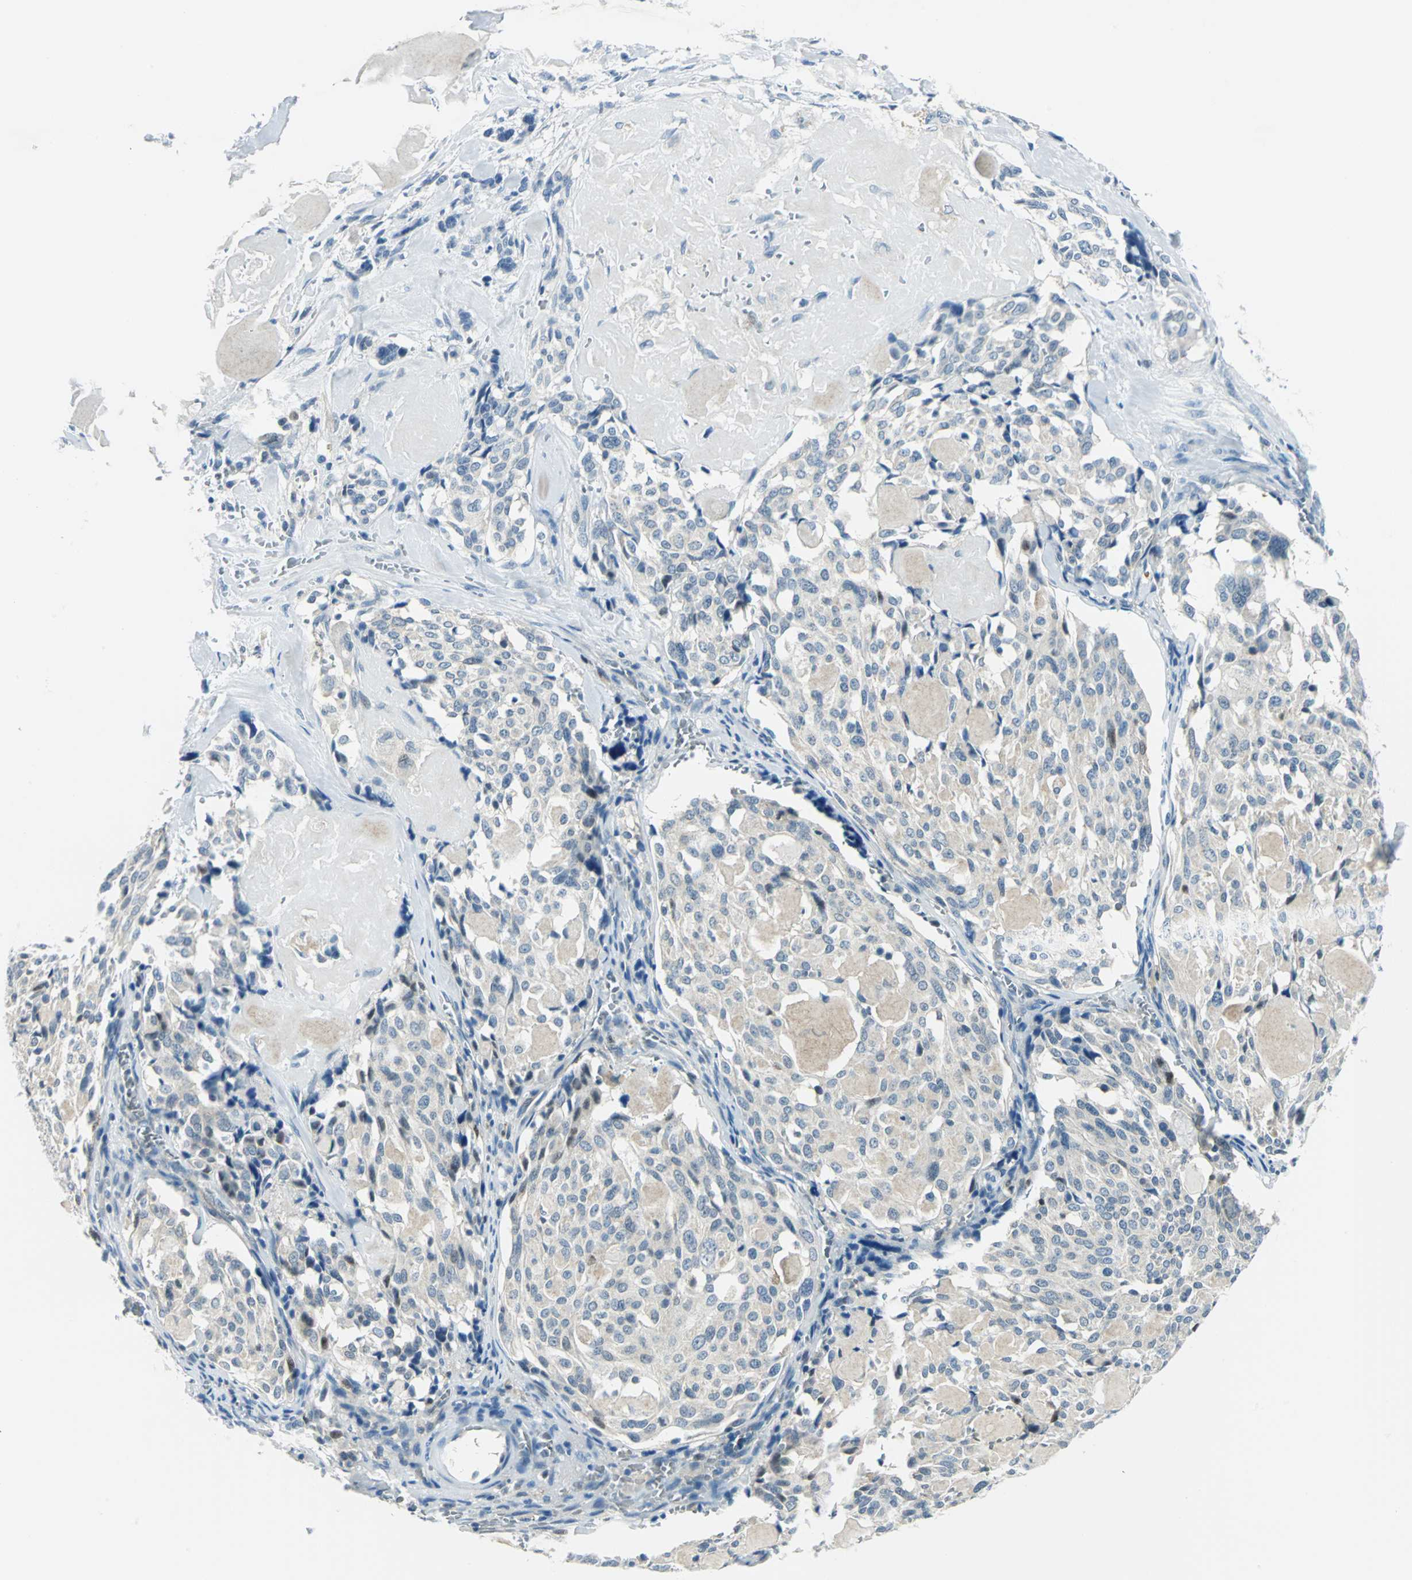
{"staining": {"intensity": "weak", "quantity": "25%-75%", "location": "cytoplasmic/membranous"}, "tissue": "thyroid cancer", "cell_type": "Tumor cells", "image_type": "cancer", "snomed": [{"axis": "morphology", "description": "Carcinoma, NOS"}, {"axis": "morphology", "description": "Carcinoid, malignant, NOS"}, {"axis": "topography", "description": "Thyroid gland"}], "caption": "The histopathology image displays immunohistochemical staining of carcinoid (malignant) (thyroid). There is weak cytoplasmic/membranous positivity is present in about 25%-75% of tumor cells.", "gene": "AKR1A1", "patient": {"sex": "male", "age": 33}}